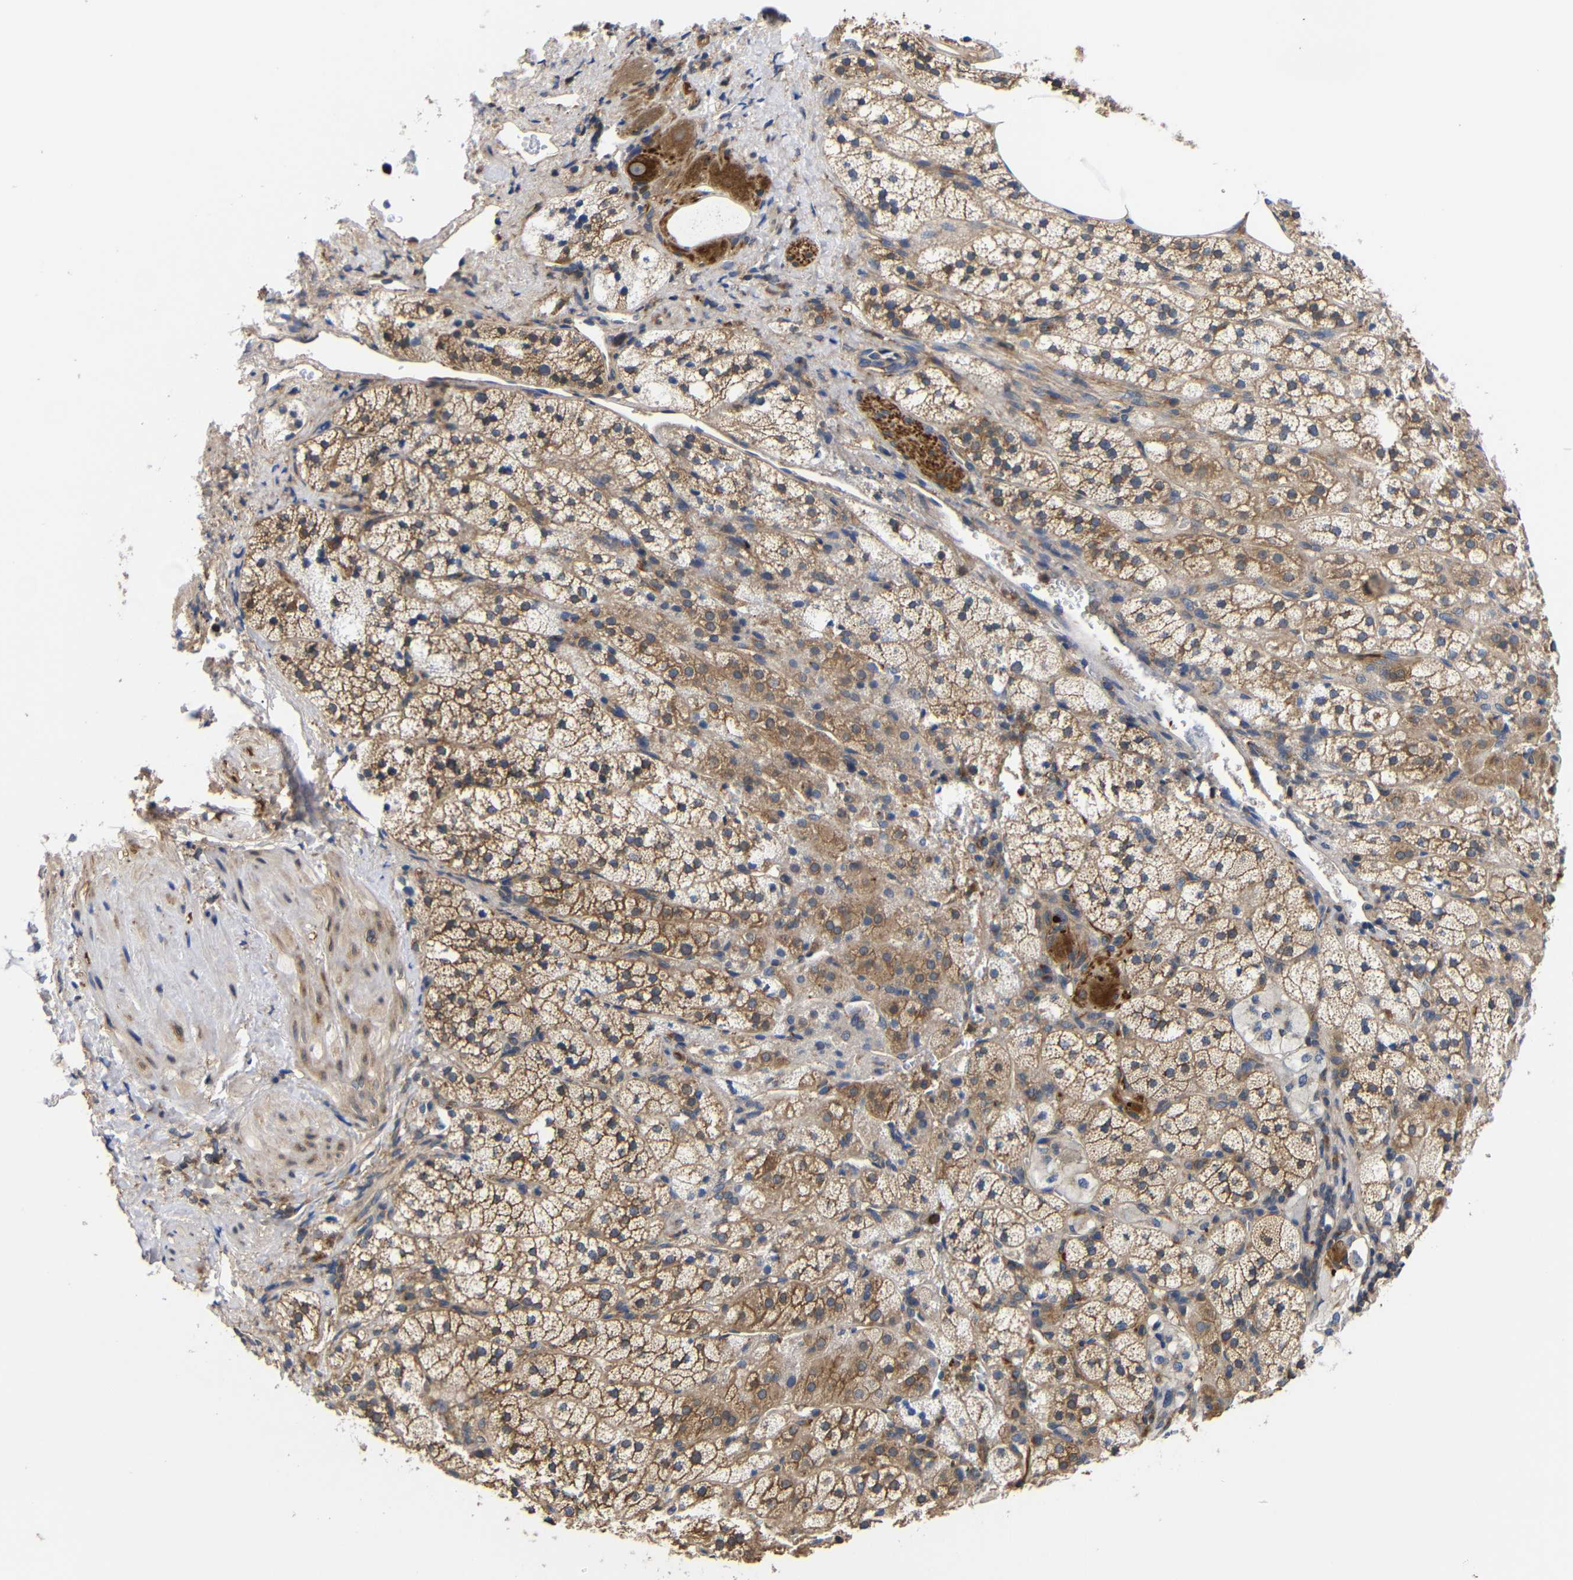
{"staining": {"intensity": "moderate", "quantity": ">75%", "location": "cytoplasmic/membranous"}, "tissue": "adrenal gland", "cell_type": "Glandular cells", "image_type": "normal", "snomed": [{"axis": "morphology", "description": "Normal tissue, NOS"}, {"axis": "topography", "description": "Adrenal gland"}], "caption": "A brown stain shows moderate cytoplasmic/membranous staining of a protein in glandular cells of unremarkable adrenal gland.", "gene": "LRRCC1", "patient": {"sex": "male", "age": 56}}